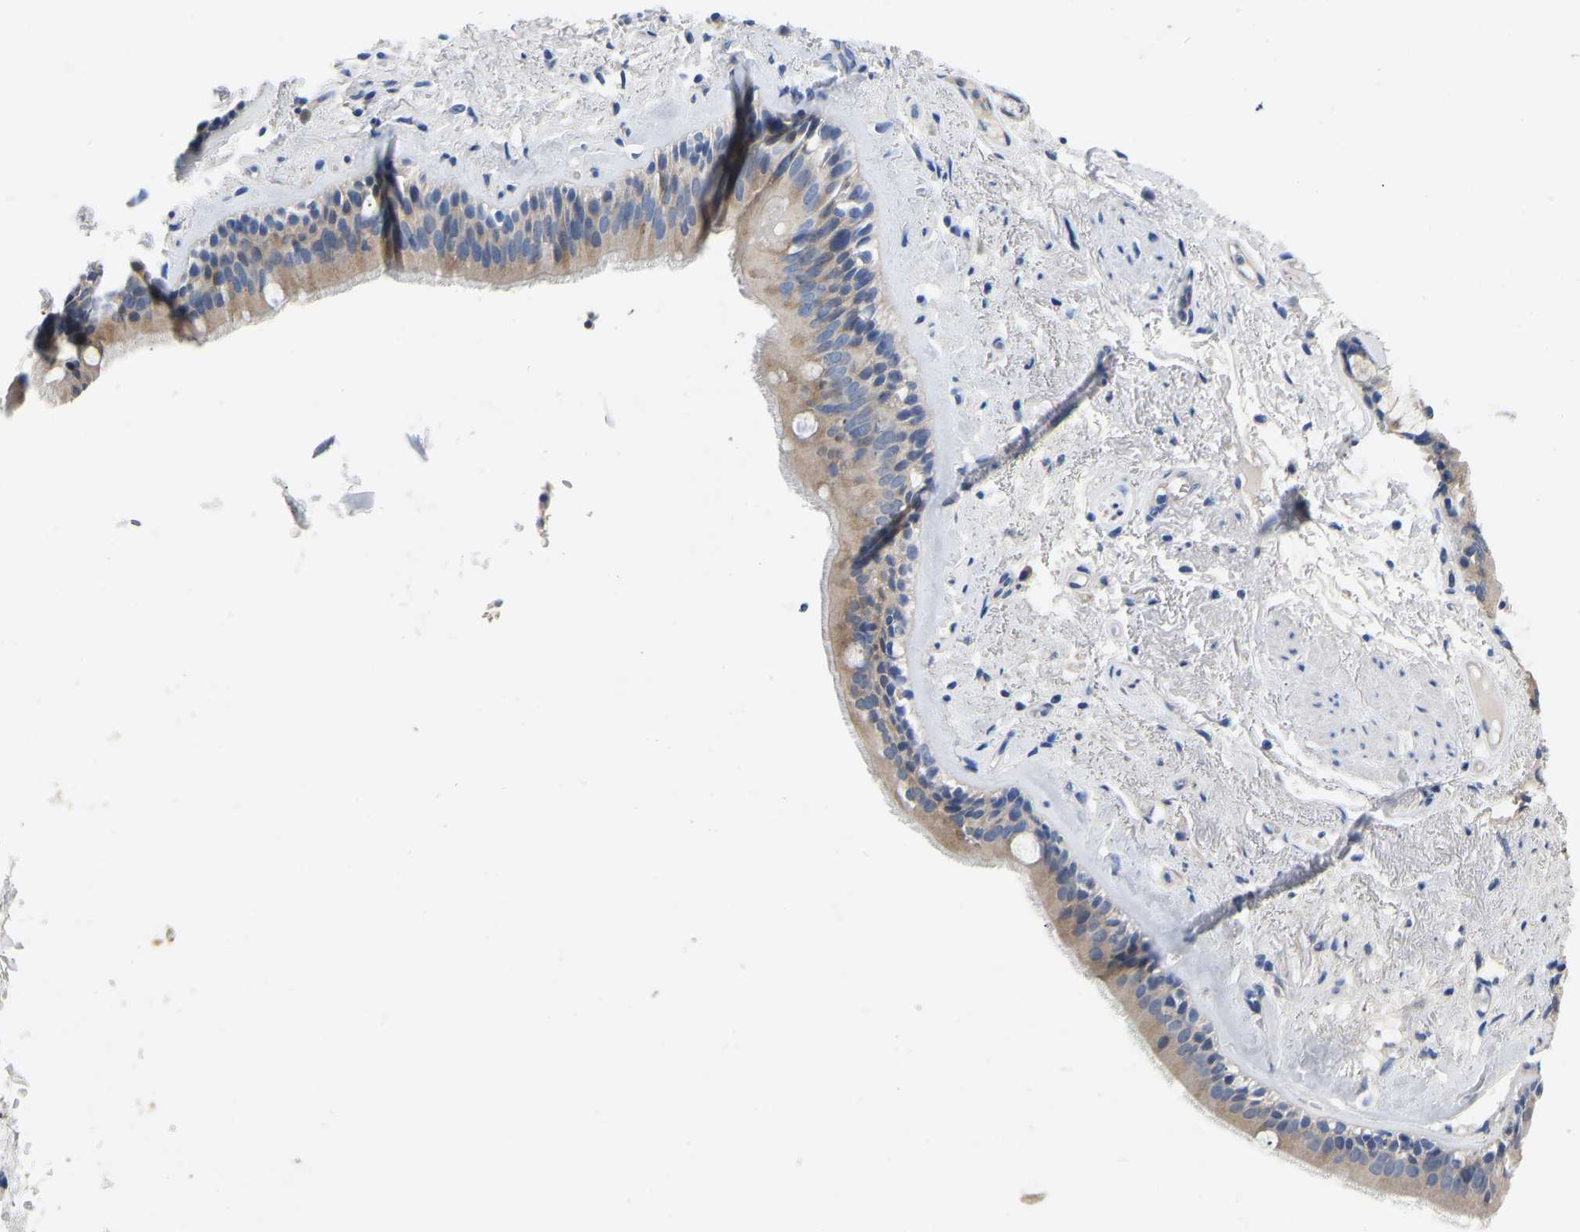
{"staining": {"intensity": "moderate", "quantity": ">75%", "location": "cytoplasmic/membranous"}, "tissue": "bronchus", "cell_type": "Respiratory epithelial cells", "image_type": "normal", "snomed": [{"axis": "morphology", "description": "Normal tissue, NOS"}, {"axis": "topography", "description": "Cartilage tissue"}], "caption": "A medium amount of moderate cytoplasmic/membranous positivity is identified in approximately >75% of respiratory epithelial cells in normal bronchus. Immunohistochemistry (ihc) stains the protein in brown and the nuclei are stained blue.", "gene": "RBP1", "patient": {"sex": "female", "age": 63}}